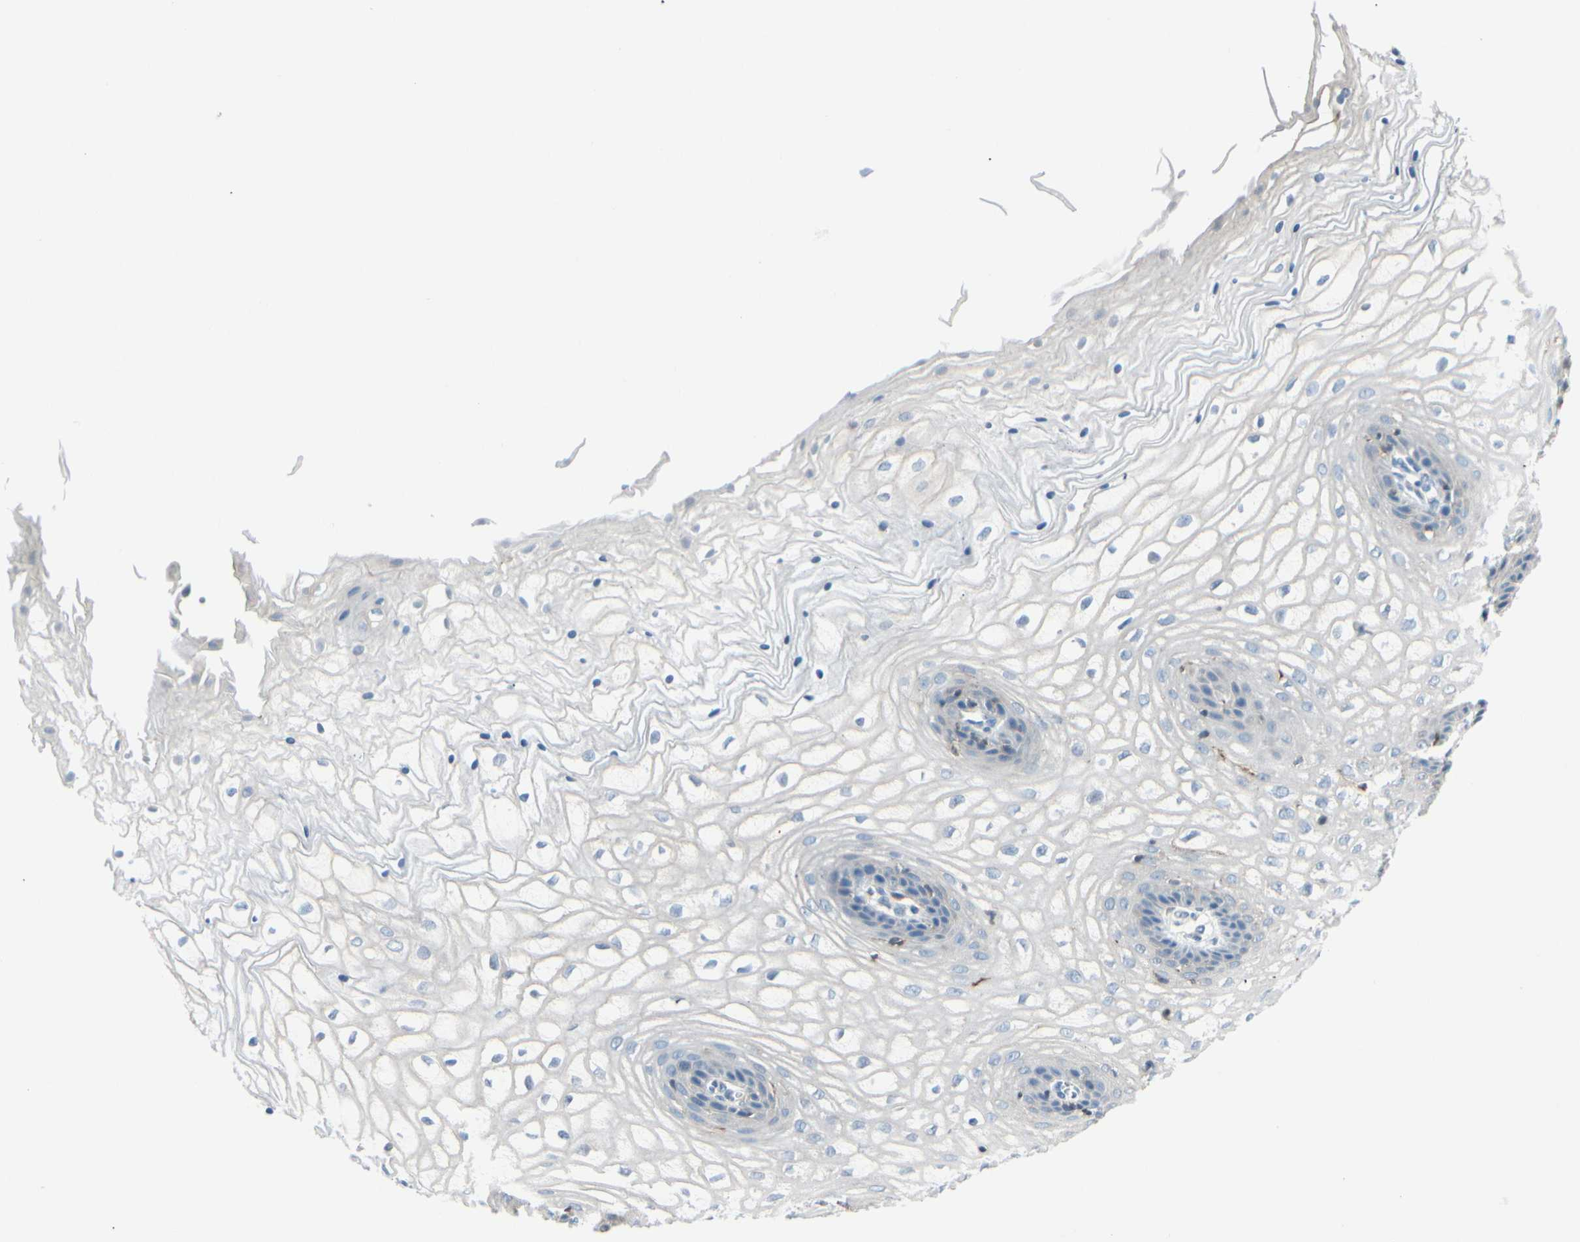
{"staining": {"intensity": "negative", "quantity": "none", "location": "none"}, "tissue": "vagina", "cell_type": "Squamous epithelial cells", "image_type": "normal", "snomed": [{"axis": "morphology", "description": "Normal tissue, NOS"}, {"axis": "topography", "description": "Vagina"}], "caption": "The immunohistochemistry (IHC) image has no significant expression in squamous epithelial cells of vagina.", "gene": "TRAF1", "patient": {"sex": "female", "age": 34}}